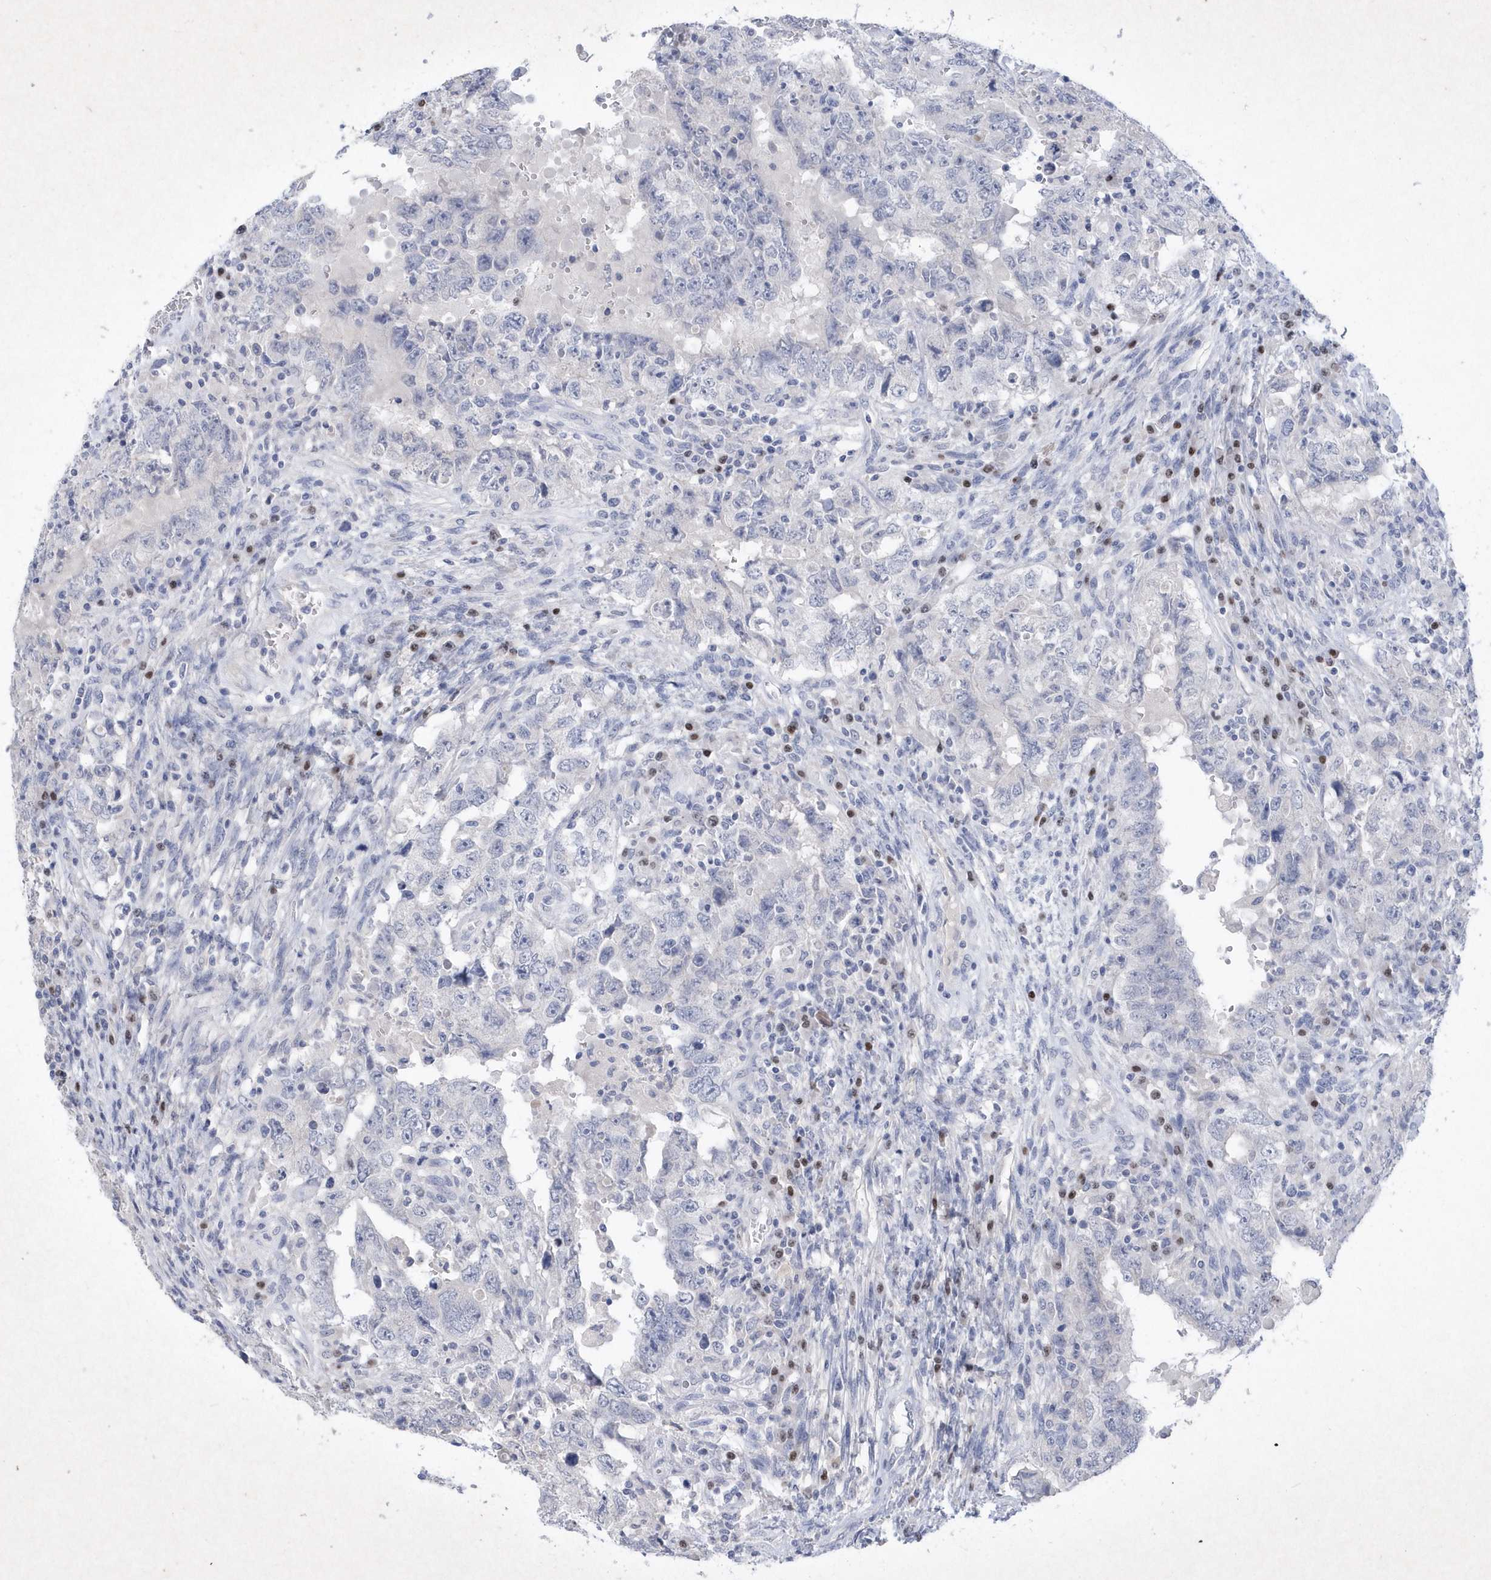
{"staining": {"intensity": "negative", "quantity": "none", "location": "none"}, "tissue": "testis cancer", "cell_type": "Tumor cells", "image_type": "cancer", "snomed": [{"axis": "morphology", "description": "Carcinoma, Embryonal, NOS"}, {"axis": "topography", "description": "Testis"}], "caption": "IHC image of human embryonal carcinoma (testis) stained for a protein (brown), which shows no staining in tumor cells.", "gene": "BHLHA15", "patient": {"sex": "male", "age": 26}}